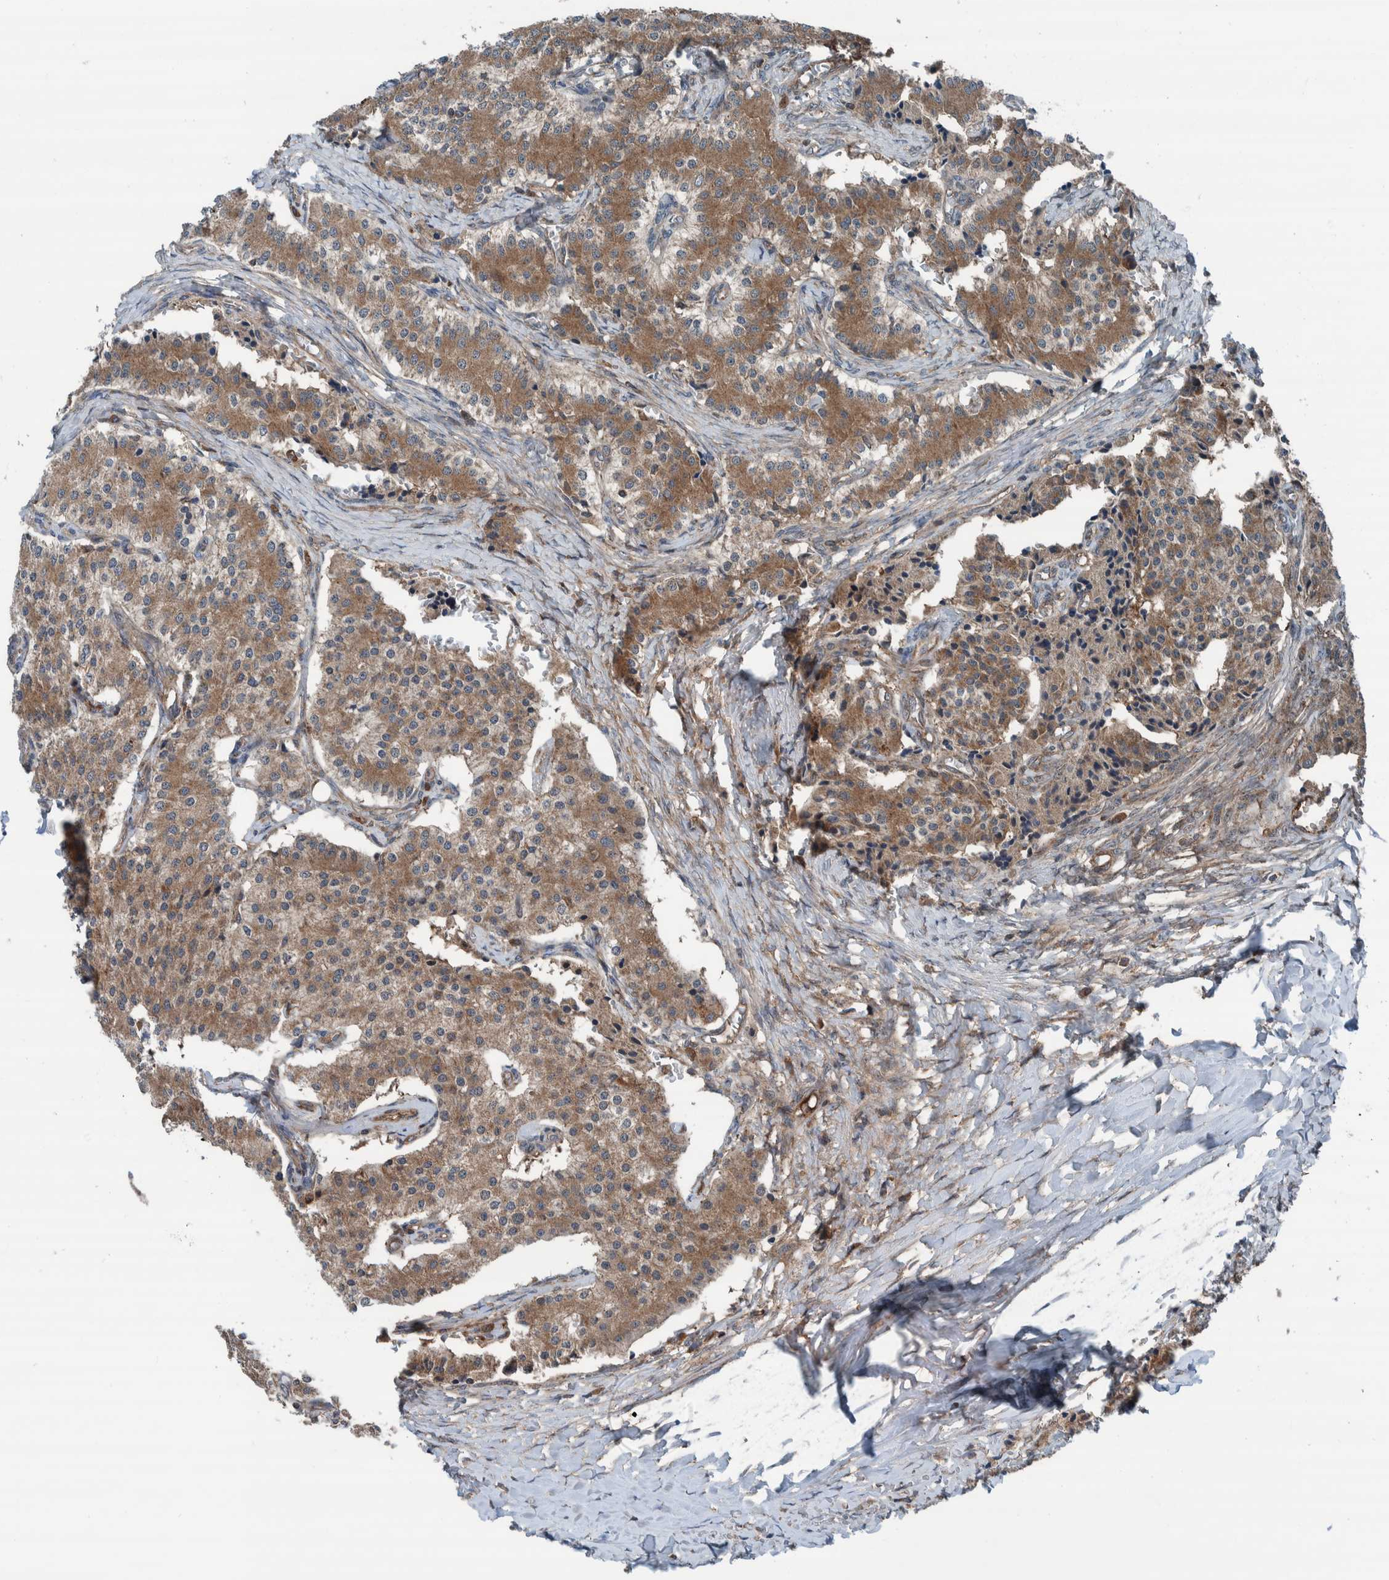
{"staining": {"intensity": "moderate", "quantity": ">75%", "location": "cytoplasmic/membranous"}, "tissue": "carcinoid", "cell_type": "Tumor cells", "image_type": "cancer", "snomed": [{"axis": "morphology", "description": "Carcinoid, malignant, NOS"}, {"axis": "topography", "description": "Colon"}], "caption": "Protein analysis of carcinoid (malignant) tissue demonstrates moderate cytoplasmic/membranous staining in approximately >75% of tumor cells. (DAB IHC, brown staining for protein, blue staining for nuclei).", "gene": "CUEDC1", "patient": {"sex": "female", "age": 52}}